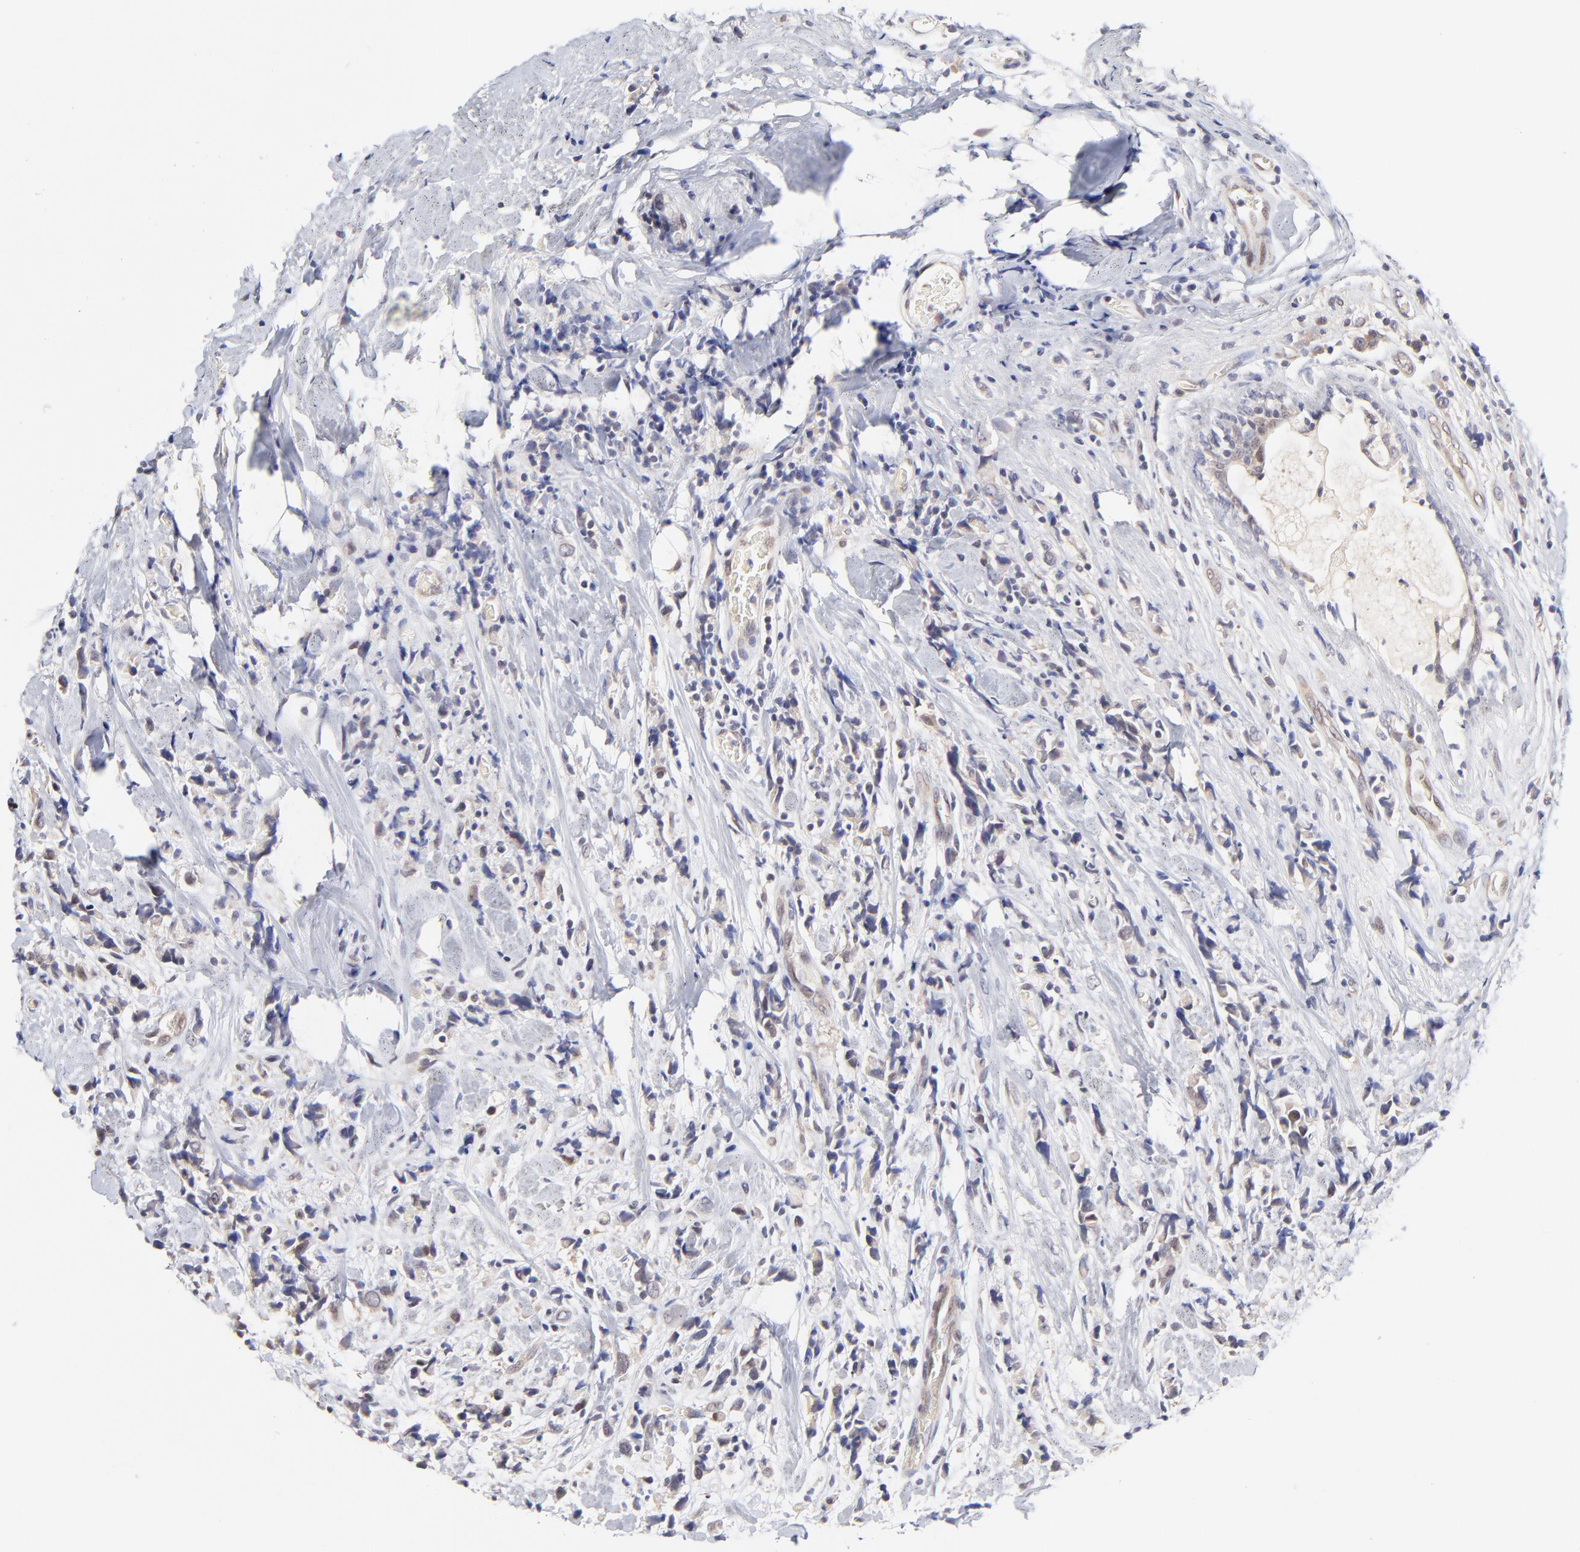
{"staining": {"intensity": "weak", "quantity": ">75%", "location": "cytoplasmic/membranous"}, "tissue": "breast cancer", "cell_type": "Tumor cells", "image_type": "cancer", "snomed": [{"axis": "morphology", "description": "Lobular carcinoma"}, {"axis": "topography", "description": "Breast"}], "caption": "Immunohistochemical staining of lobular carcinoma (breast) demonstrates low levels of weak cytoplasmic/membranous protein staining in about >75% of tumor cells.", "gene": "ZNF10", "patient": {"sex": "female", "age": 57}}